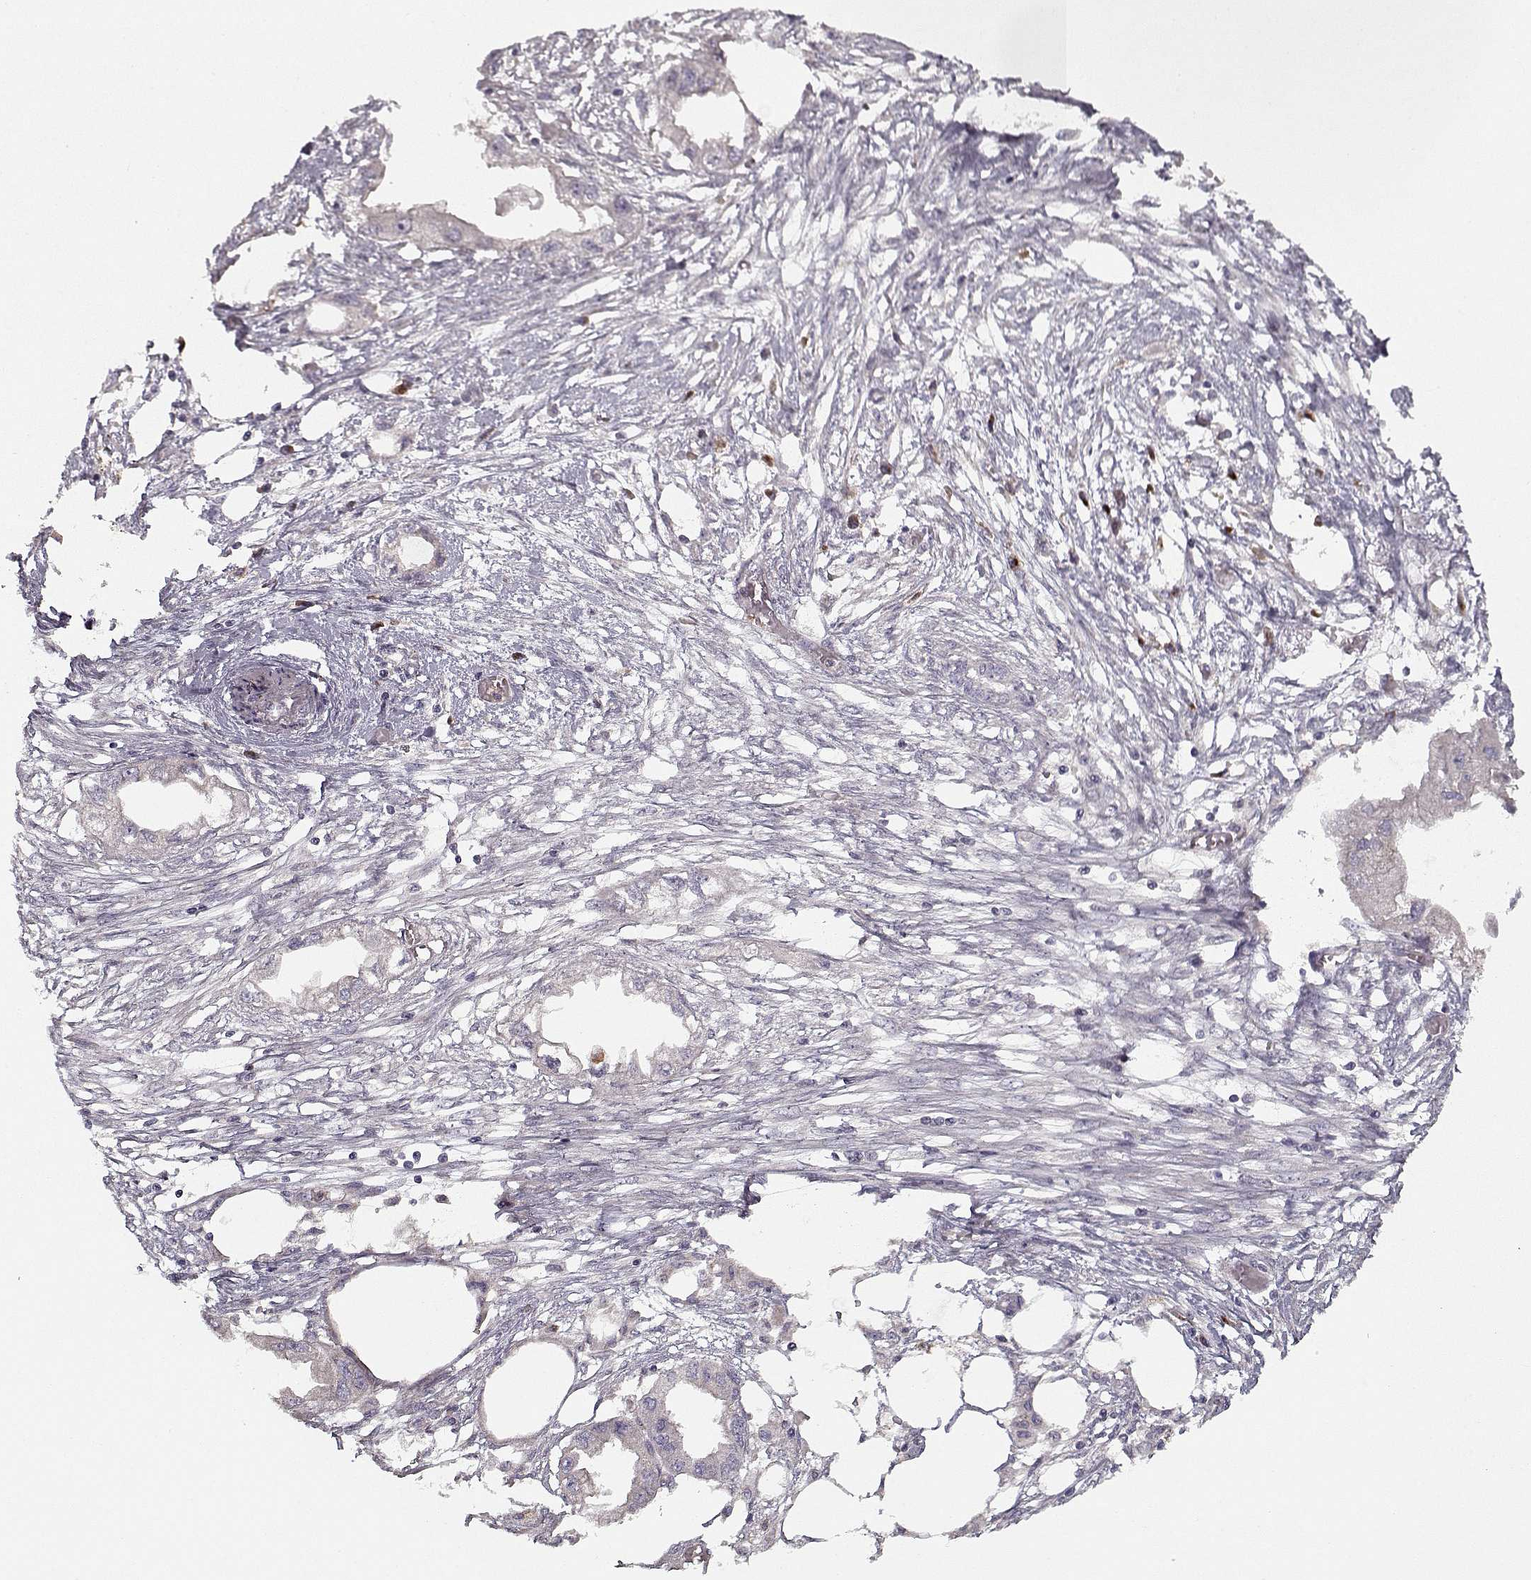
{"staining": {"intensity": "negative", "quantity": "none", "location": "none"}, "tissue": "endometrial cancer", "cell_type": "Tumor cells", "image_type": "cancer", "snomed": [{"axis": "morphology", "description": "Adenocarcinoma, NOS"}, {"axis": "morphology", "description": "Adenocarcinoma, metastatic, NOS"}, {"axis": "topography", "description": "Adipose tissue"}, {"axis": "topography", "description": "Endometrium"}], "caption": "IHC of human adenocarcinoma (endometrial) demonstrates no expression in tumor cells. (Stains: DAB (3,3'-diaminobenzidine) IHC with hematoxylin counter stain, Microscopy: brightfield microscopy at high magnification).", "gene": "UNC13D", "patient": {"sex": "female", "age": 67}}